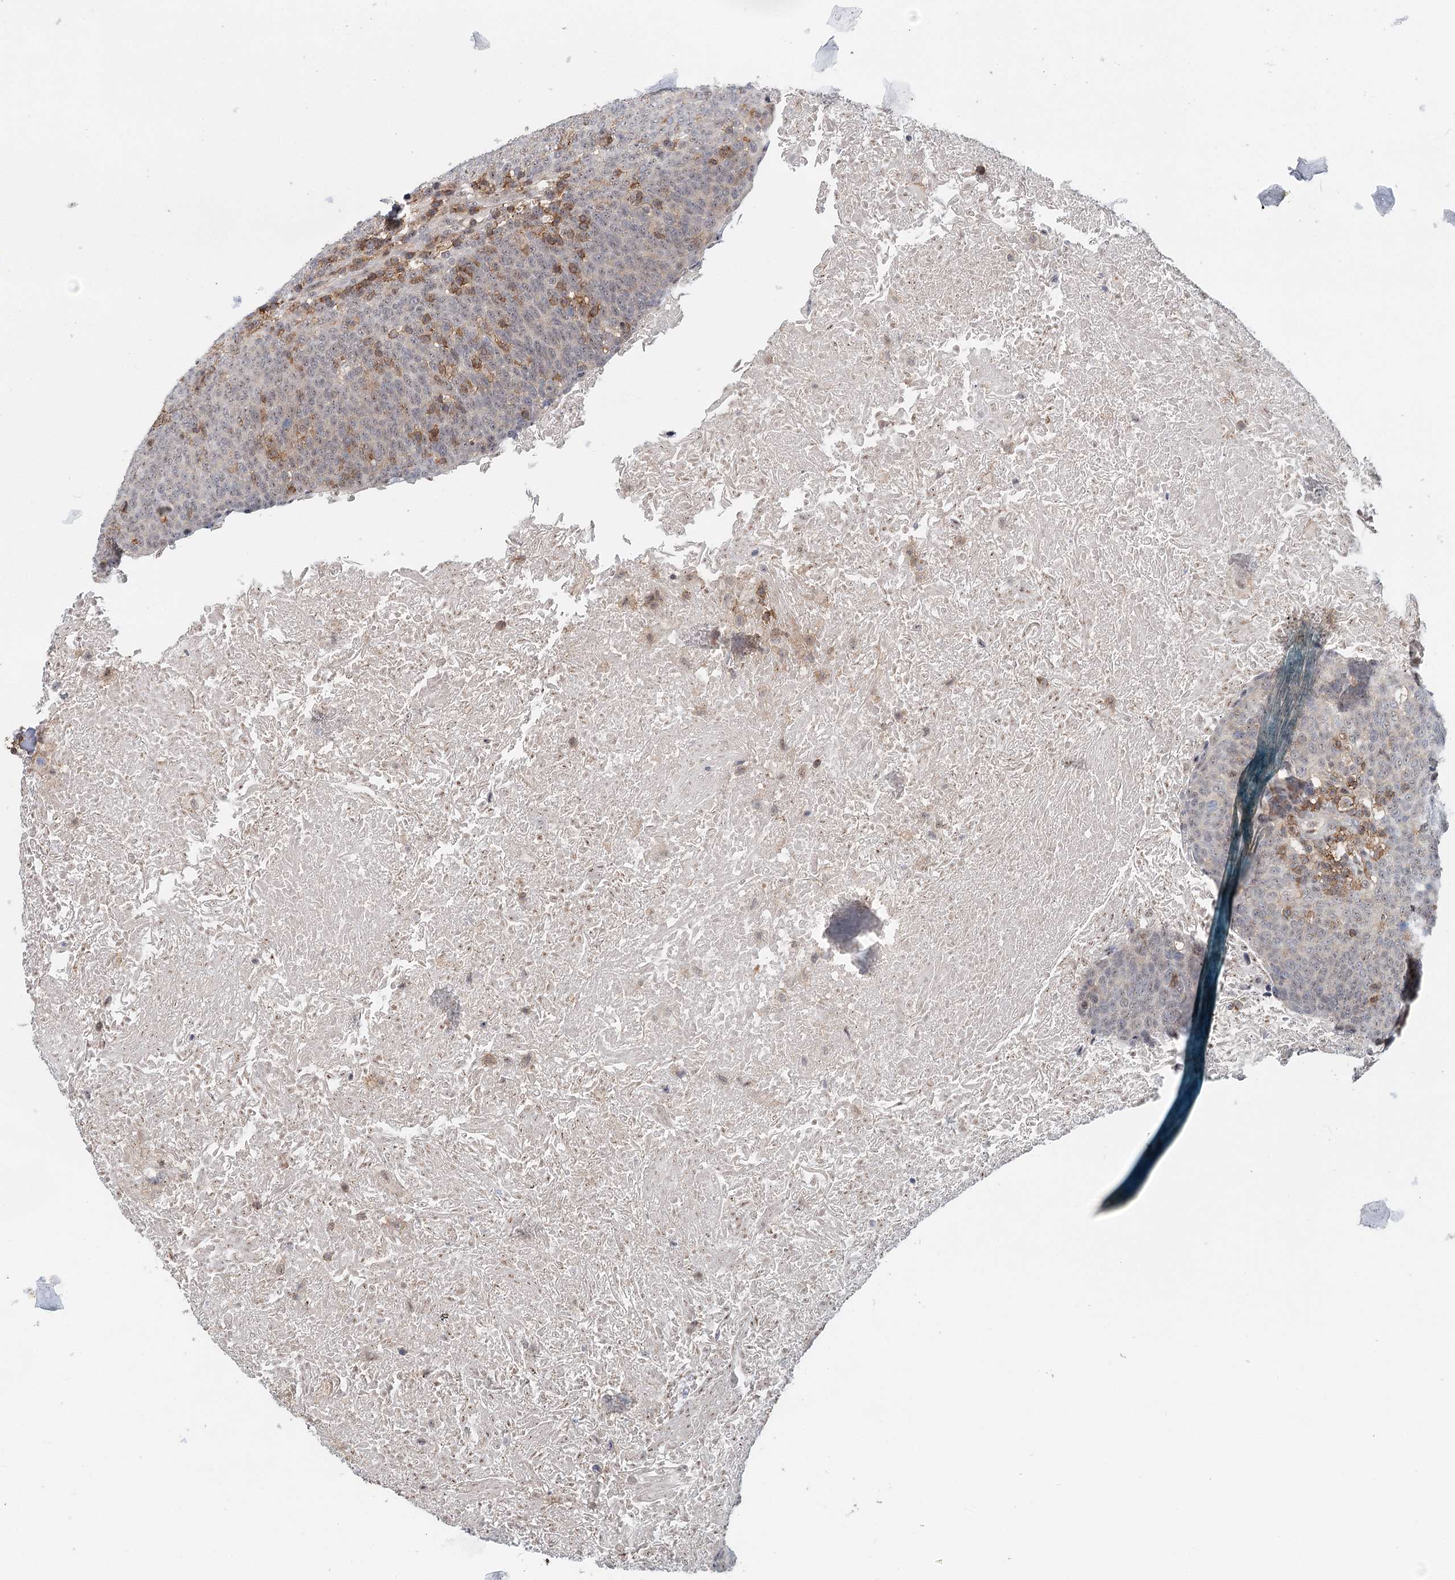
{"staining": {"intensity": "negative", "quantity": "none", "location": "none"}, "tissue": "head and neck cancer", "cell_type": "Tumor cells", "image_type": "cancer", "snomed": [{"axis": "morphology", "description": "Squamous cell carcinoma, NOS"}, {"axis": "morphology", "description": "Squamous cell carcinoma, metastatic, NOS"}, {"axis": "topography", "description": "Lymph node"}, {"axis": "topography", "description": "Head-Neck"}], "caption": "The immunohistochemistry (IHC) photomicrograph has no significant positivity in tumor cells of head and neck metastatic squamous cell carcinoma tissue.", "gene": "CDC42SE2", "patient": {"sex": "male", "age": 62}}